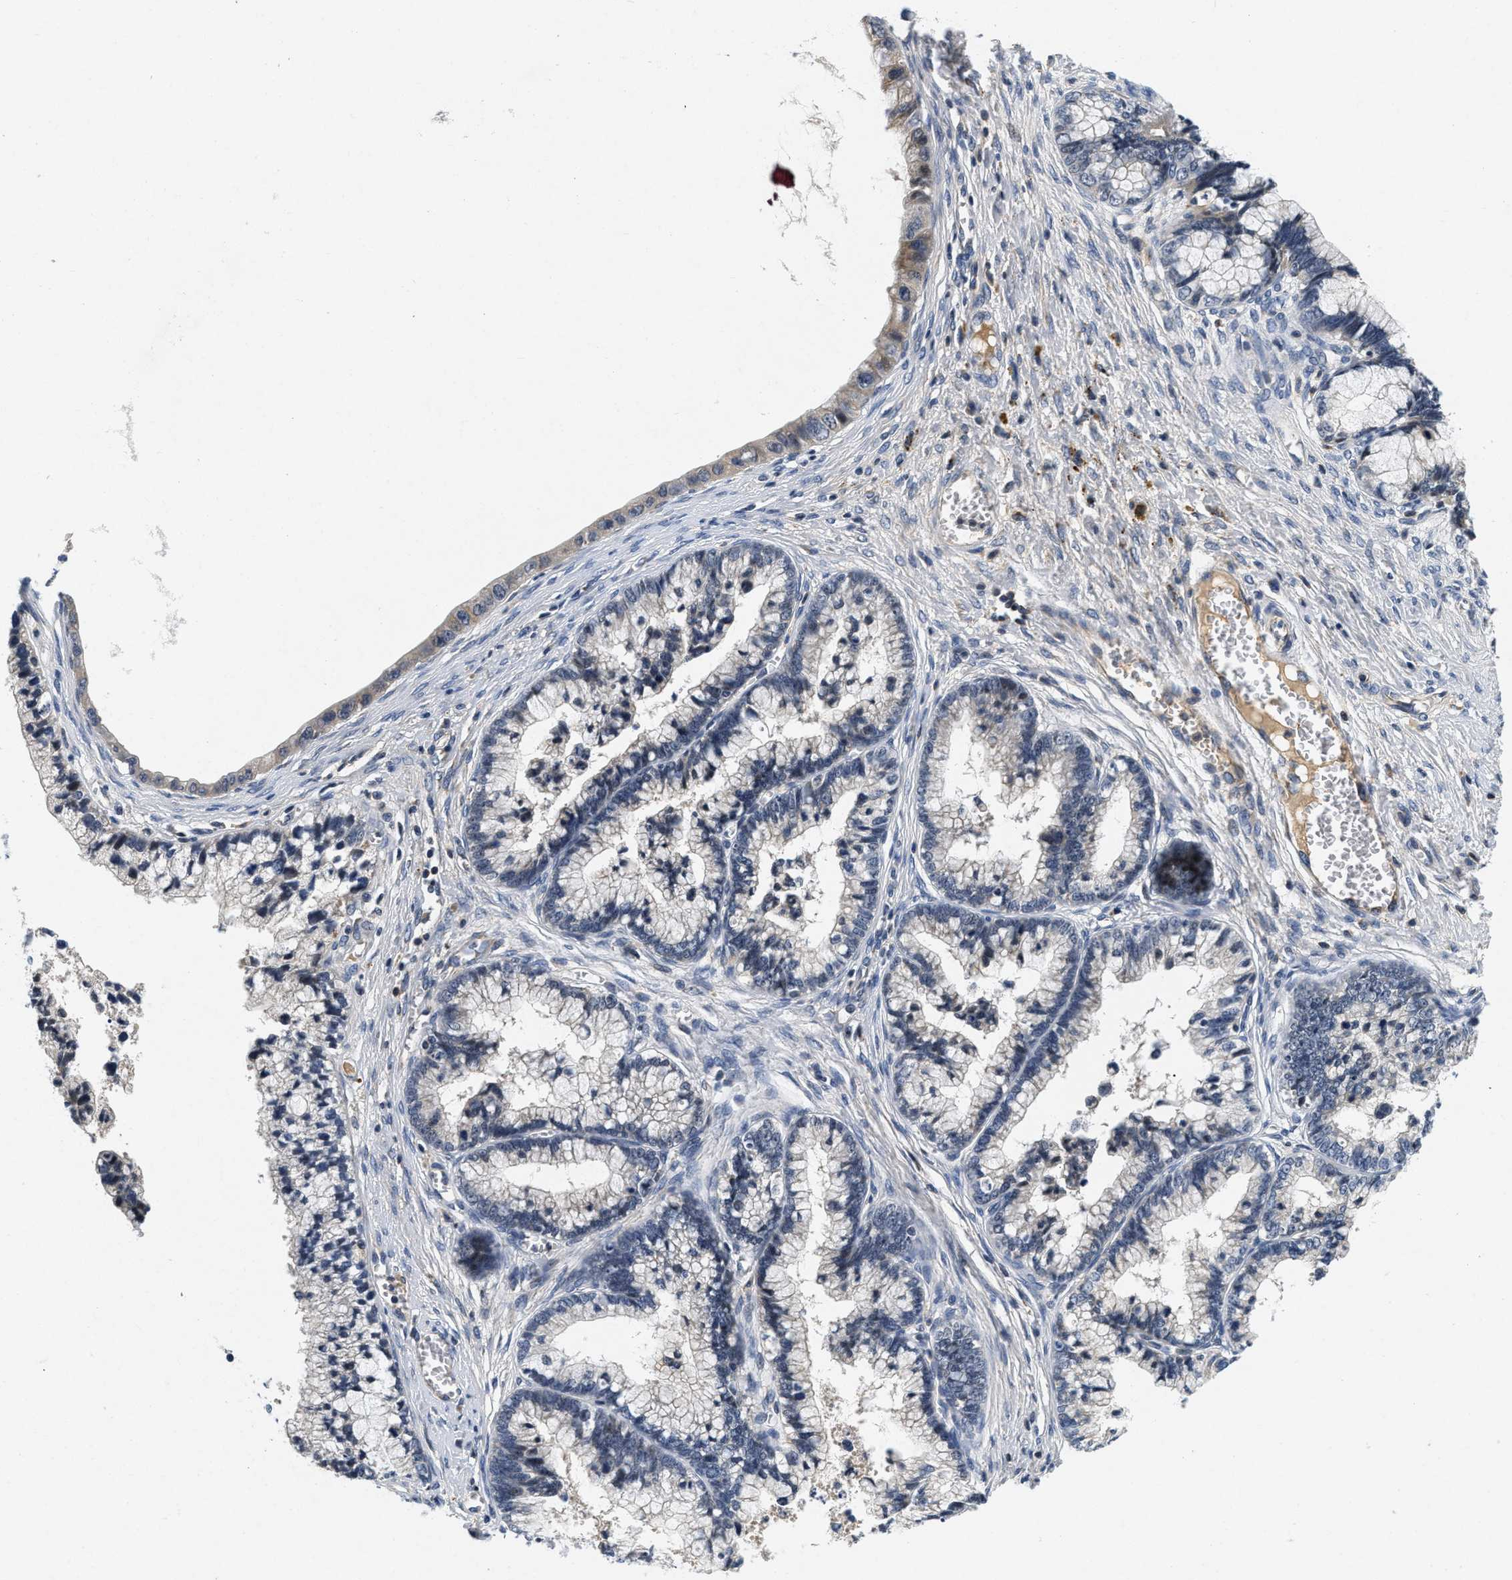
{"staining": {"intensity": "weak", "quantity": "<25%", "location": "cytoplasmic/membranous"}, "tissue": "cervical cancer", "cell_type": "Tumor cells", "image_type": "cancer", "snomed": [{"axis": "morphology", "description": "Adenocarcinoma, NOS"}, {"axis": "topography", "description": "Cervix"}], "caption": "High magnification brightfield microscopy of cervical adenocarcinoma stained with DAB (brown) and counterstained with hematoxylin (blue): tumor cells show no significant positivity.", "gene": "PDP1", "patient": {"sex": "female", "age": 44}}